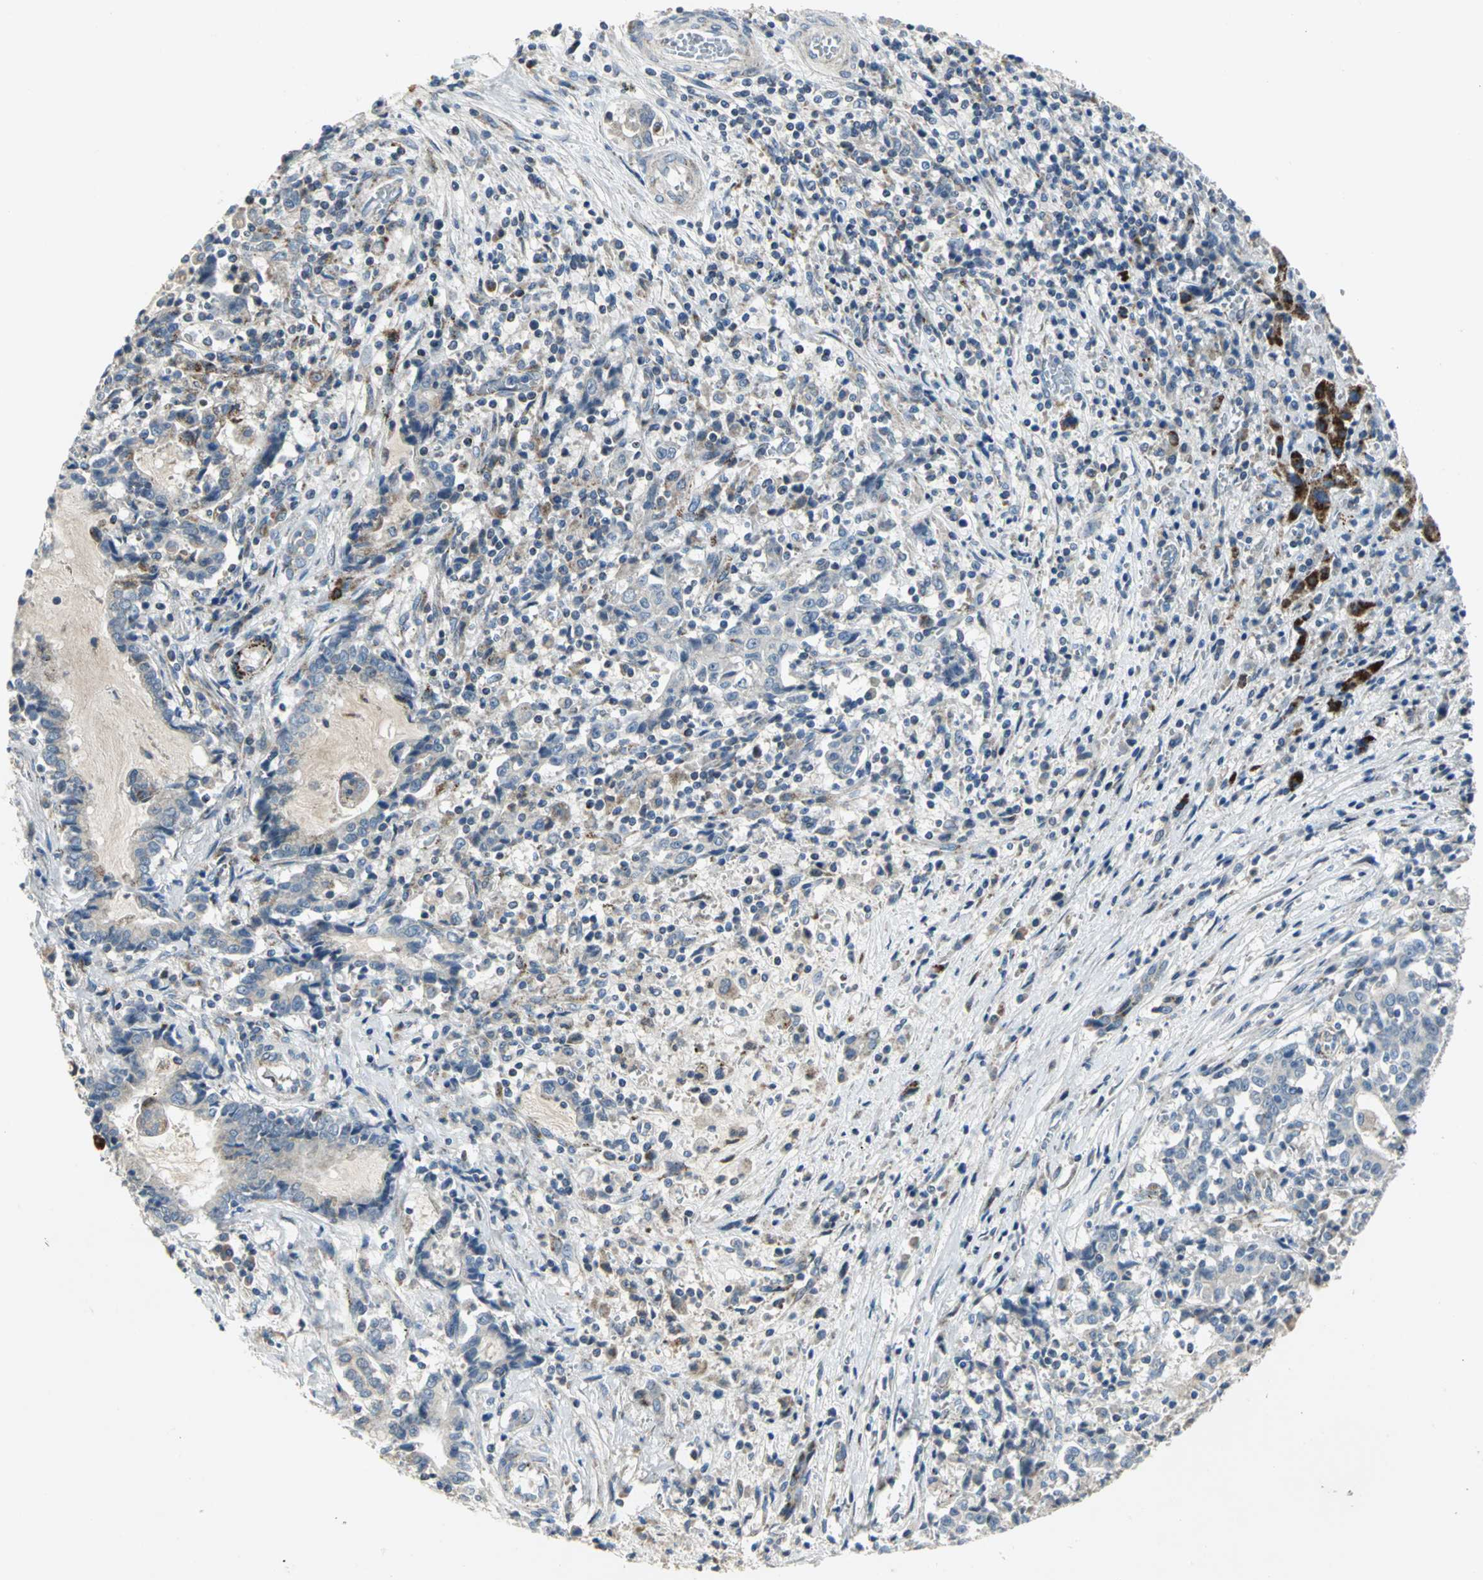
{"staining": {"intensity": "moderate", "quantity": ">75%", "location": "cytoplasmic/membranous"}, "tissue": "liver cancer", "cell_type": "Tumor cells", "image_type": "cancer", "snomed": [{"axis": "morphology", "description": "Cholangiocarcinoma"}, {"axis": "topography", "description": "Liver"}], "caption": "Immunohistochemistry histopathology image of neoplastic tissue: liver cancer (cholangiocarcinoma) stained using immunohistochemistry exhibits medium levels of moderate protein expression localized specifically in the cytoplasmic/membranous of tumor cells, appearing as a cytoplasmic/membranous brown color.", "gene": "SPPL2B", "patient": {"sex": "male", "age": 57}}